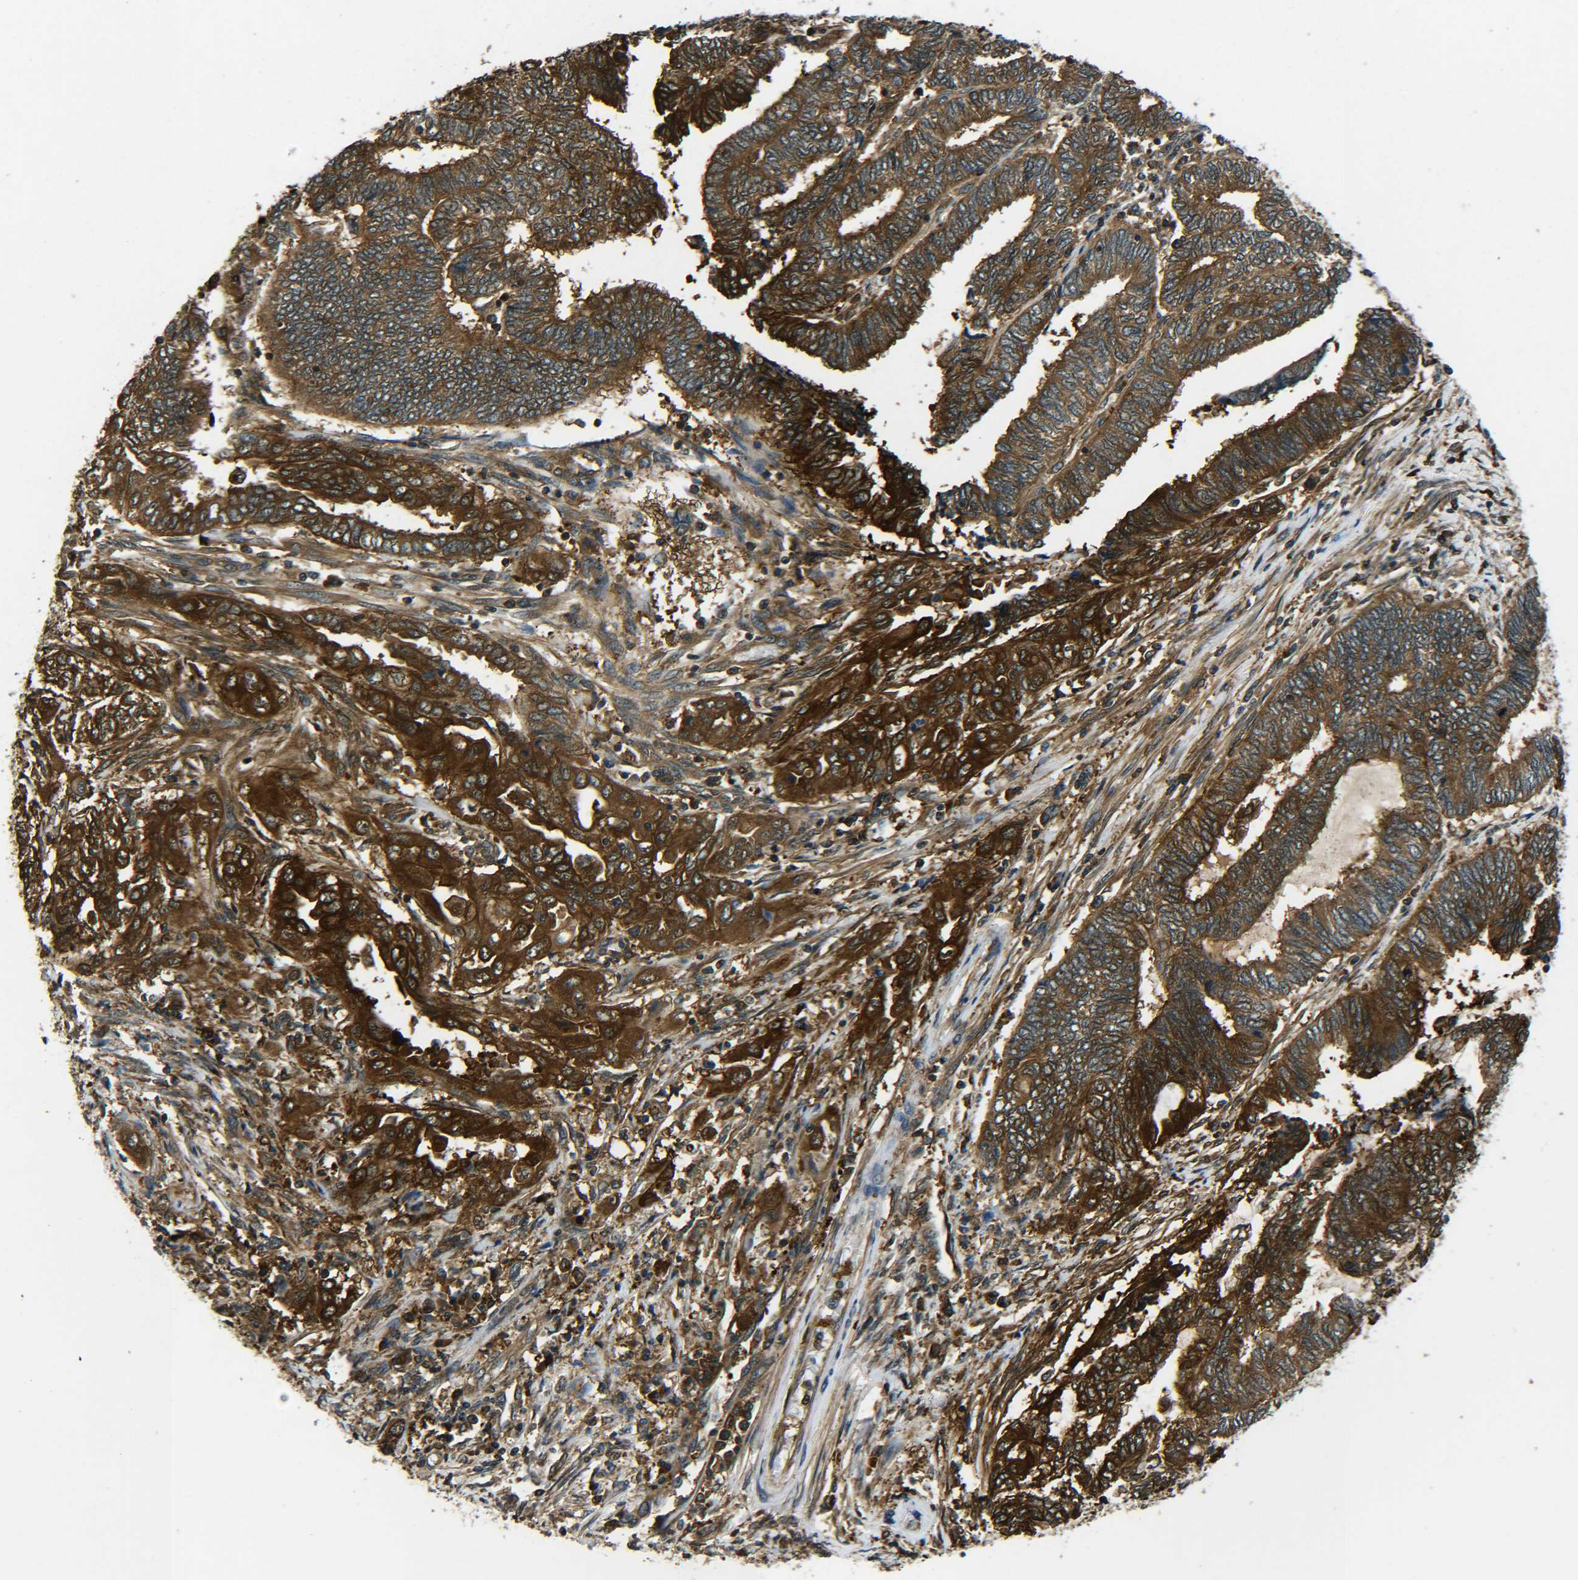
{"staining": {"intensity": "strong", "quantity": ">75%", "location": "cytoplasmic/membranous"}, "tissue": "endometrial cancer", "cell_type": "Tumor cells", "image_type": "cancer", "snomed": [{"axis": "morphology", "description": "Adenocarcinoma, NOS"}, {"axis": "topography", "description": "Uterus"}, {"axis": "topography", "description": "Endometrium"}], "caption": "Protein positivity by IHC exhibits strong cytoplasmic/membranous expression in approximately >75% of tumor cells in endometrial cancer (adenocarcinoma). The staining is performed using DAB brown chromogen to label protein expression. The nuclei are counter-stained blue using hematoxylin.", "gene": "PREB", "patient": {"sex": "female", "age": 70}}